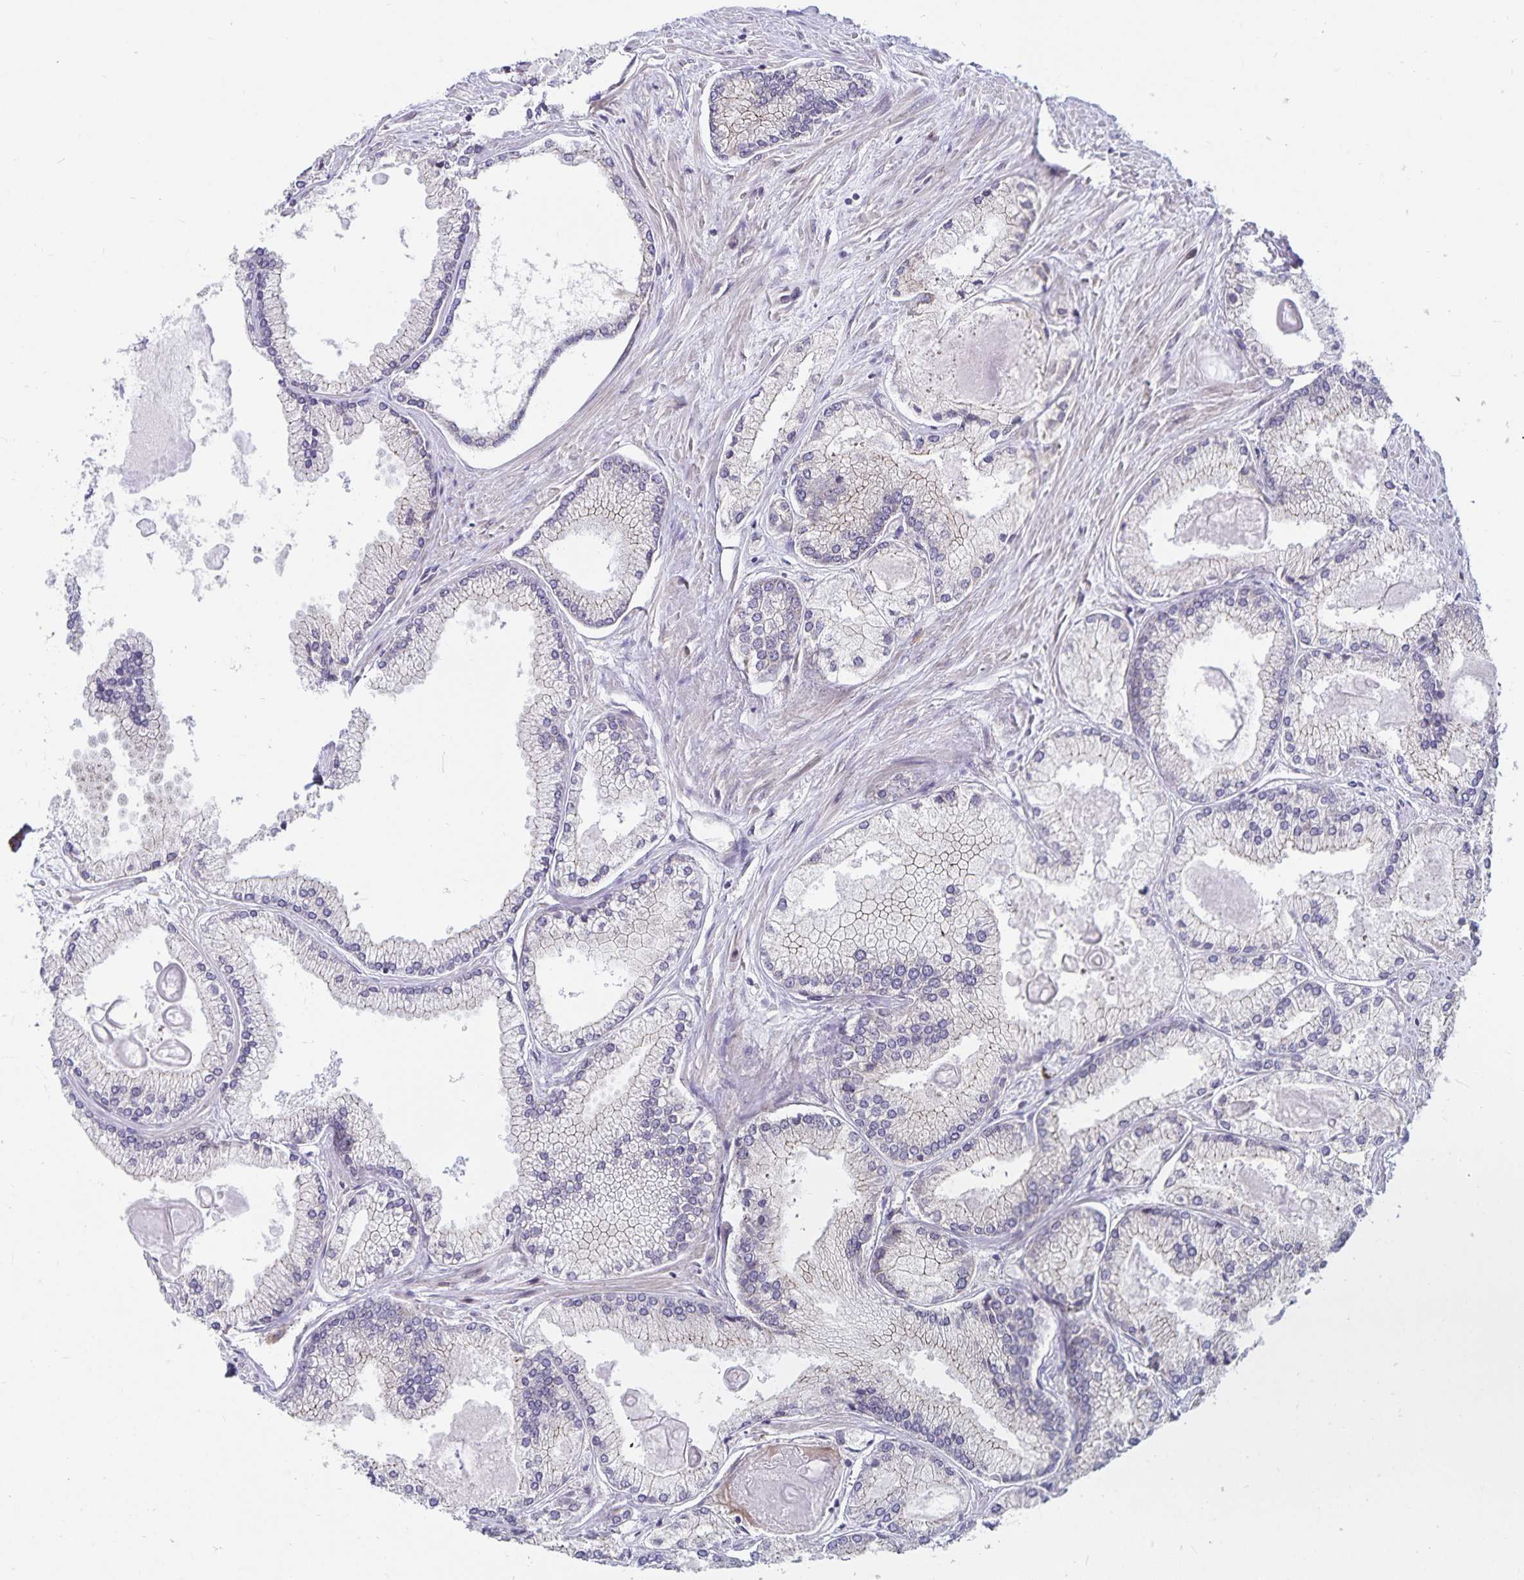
{"staining": {"intensity": "weak", "quantity": "25%-75%", "location": "cytoplasmic/membranous"}, "tissue": "prostate cancer", "cell_type": "Tumor cells", "image_type": "cancer", "snomed": [{"axis": "morphology", "description": "Adenocarcinoma, High grade"}, {"axis": "topography", "description": "Prostate"}], "caption": "Tumor cells display weak cytoplasmic/membranous positivity in approximately 25%-75% of cells in prostate cancer (high-grade adenocarcinoma).", "gene": "SEC62", "patient": {"sex": "male", "age": 68}}